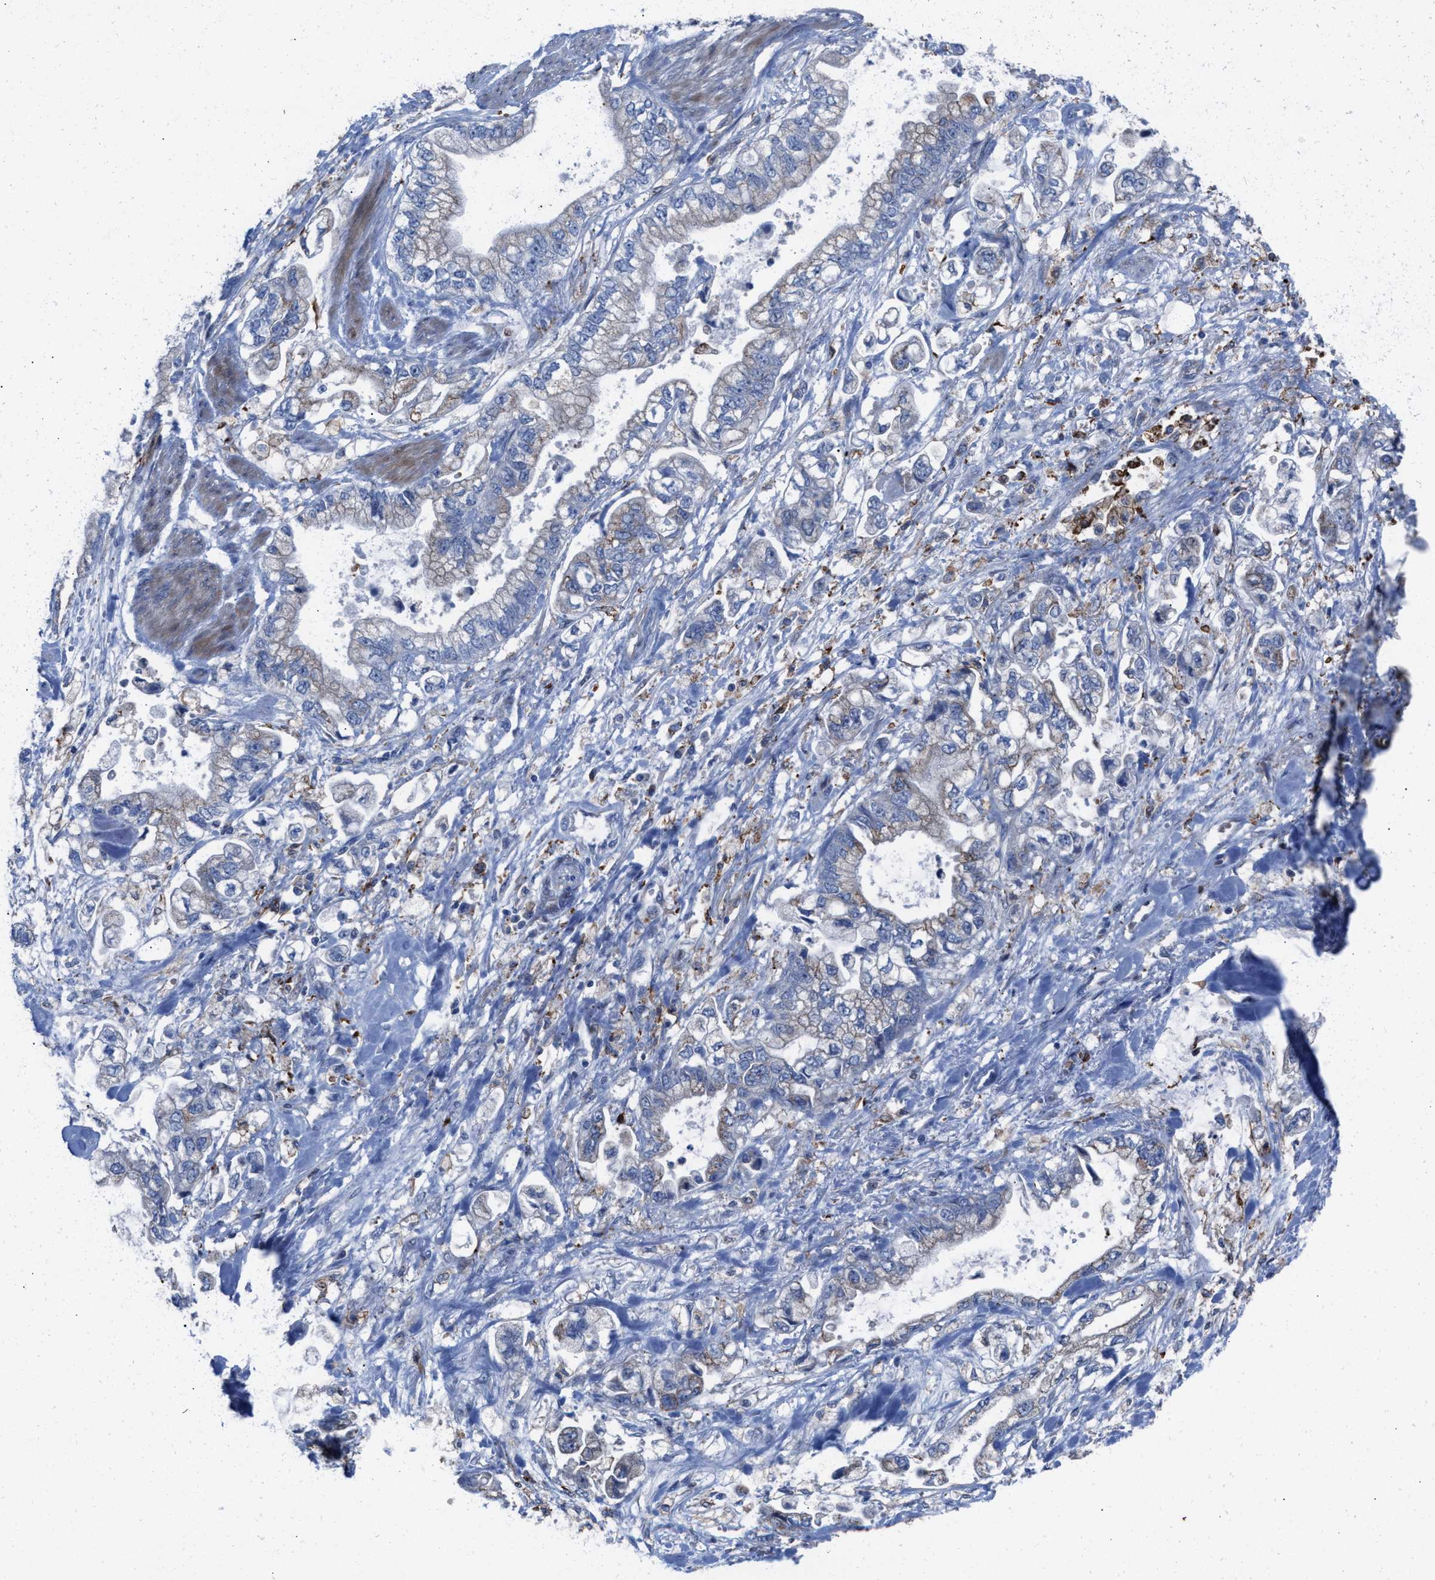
{"staining": {"intensity": "negative", "quantity": "none", "location": "none"}, "tissue": "stomach cancer", "cell_type": "Tumor cells", "image_type": "cancer", "snomed": [{"axis": "morphology", "description": "Normal tissue, NOS"}, {"axis": "morphology", "description": "Adenocarcinoma, NOS"}, {"axis": "topography", "description": "Stomach"}], "caption": "This is a photomicrograph of immunohistochemistry (IHC) staining of stomach adenocarcinoma, which shows no staining in tumor cells.", "gene": "SLC47A1", "patient": {"sex": "male", "age": 62}}